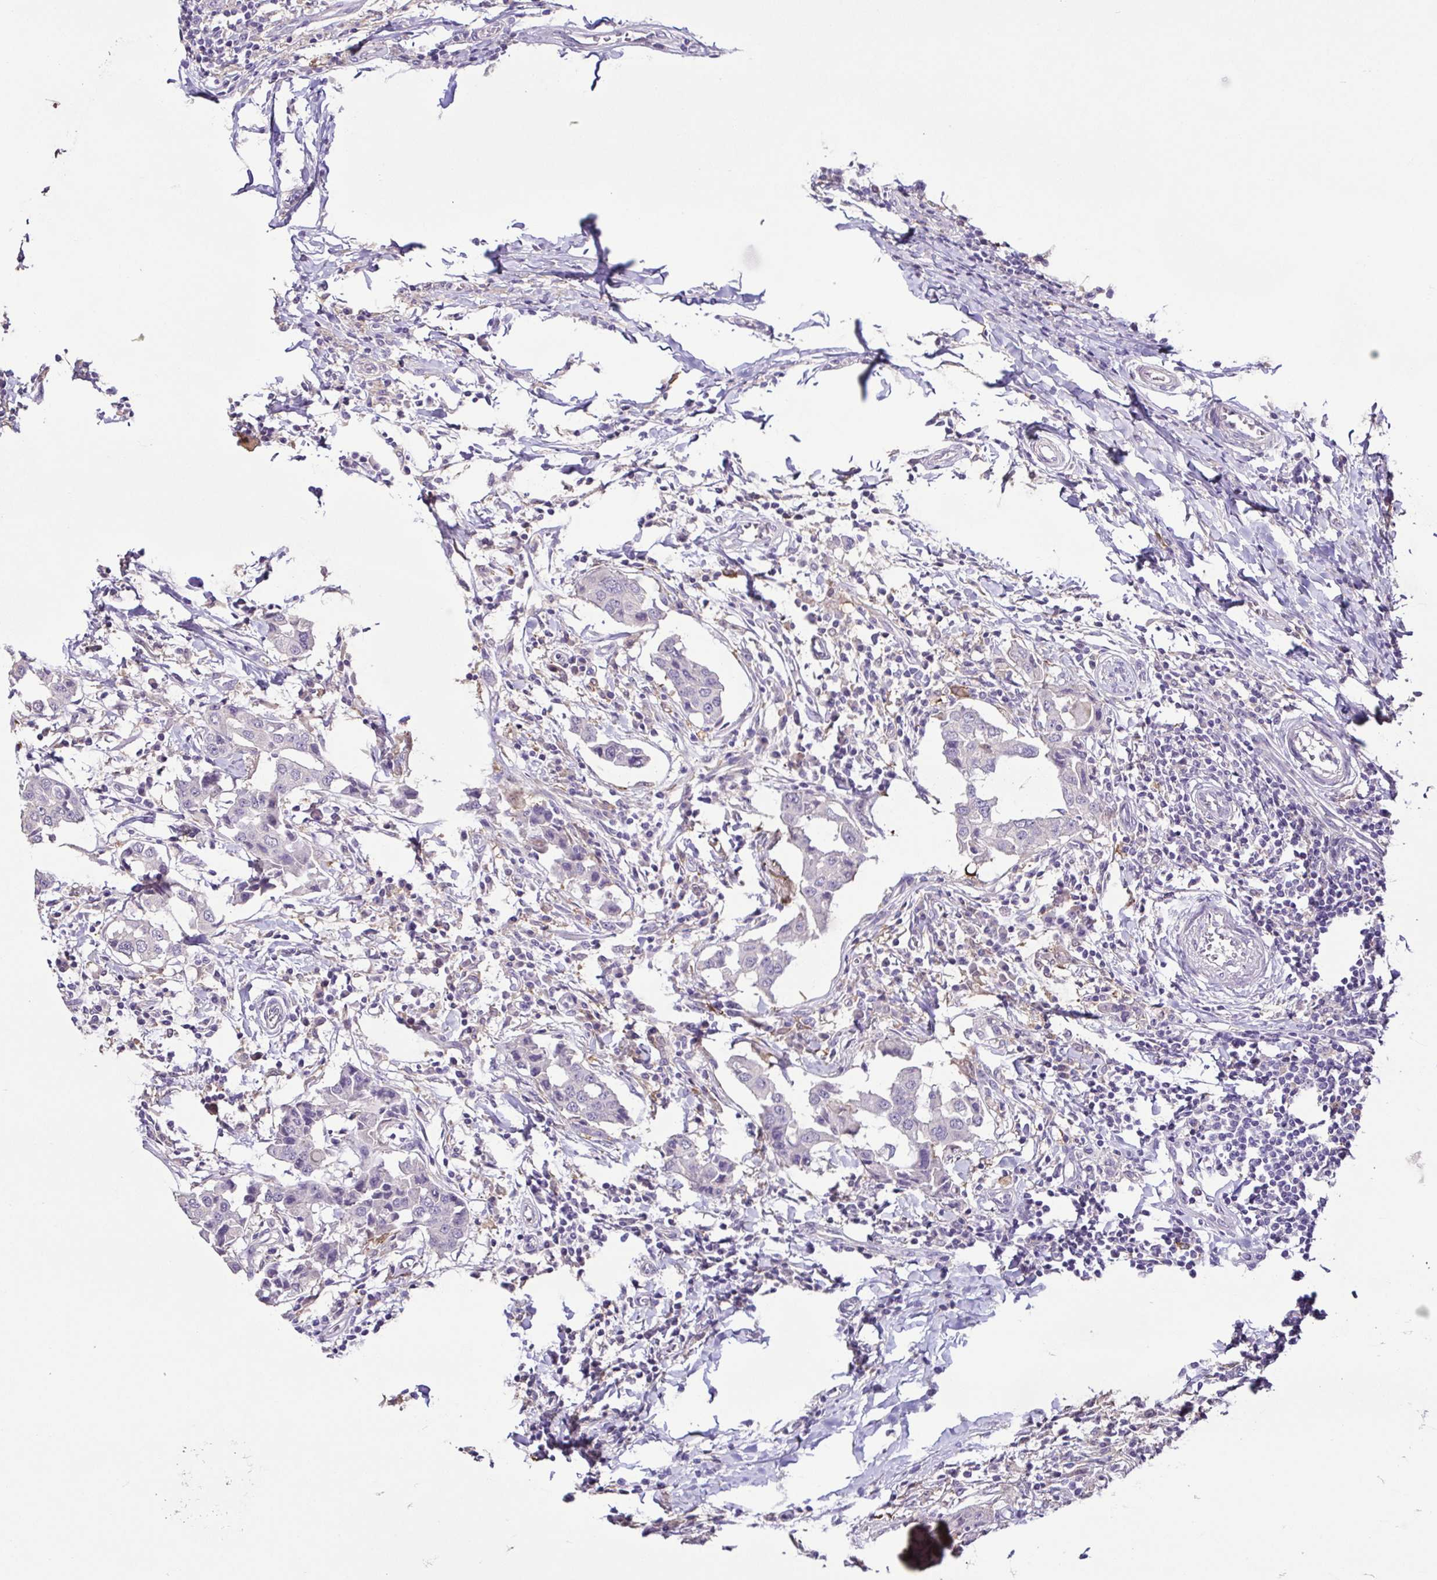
{"staining": {"intensity": "negative", "quantity": "none", "location": "none"}, "tissue": "breast cancer", "cell_type": "Tumor cells", "image_type": "cancer", "snomed": [{"axis": "morphology", "description": "Duct carcinoma"}, {"axis": "topography", "description": "Breast"}], "caption": "Breast cancer (intraductal carcinoma) was stained to show a protein in brown. There is no significant staining in tumor cells. Nuclei are stained in blue.", "gene": "TERT", "patient": {"sex": "female", "age": 27}}